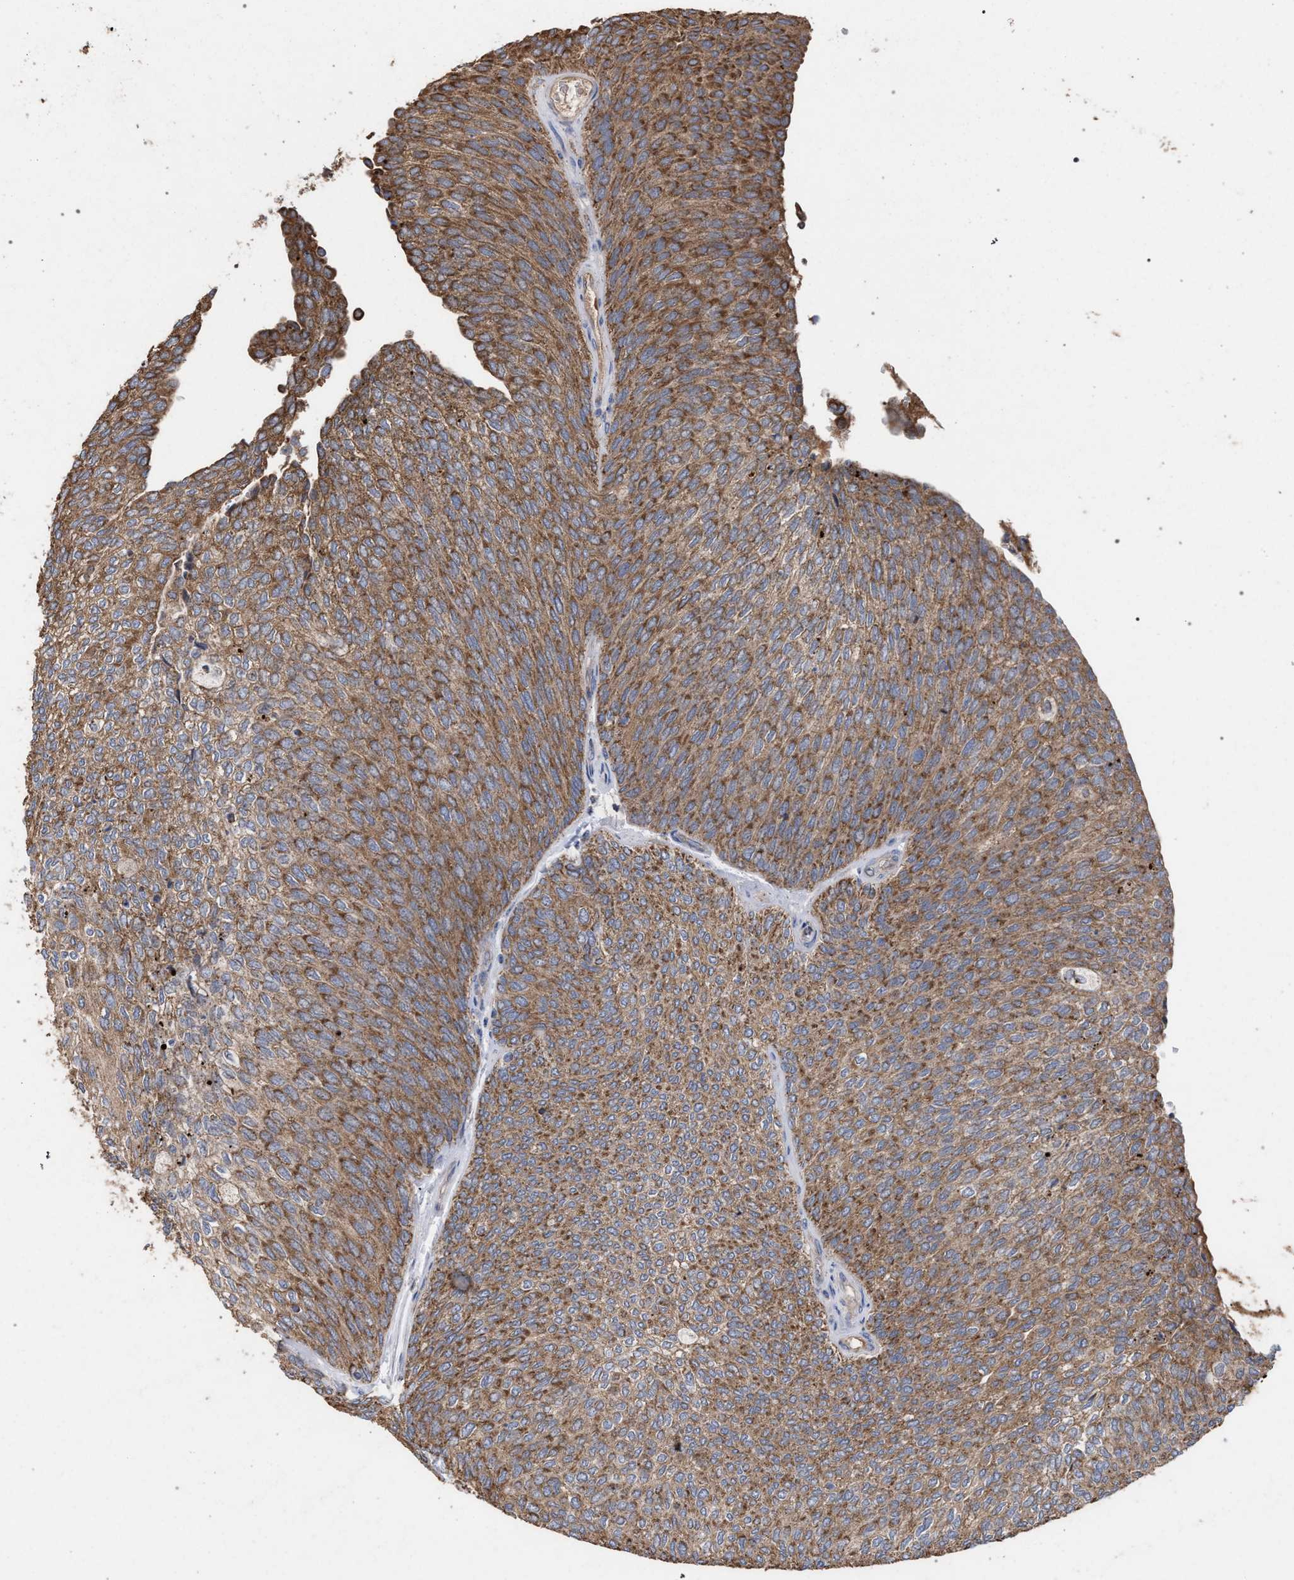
{"staining": {"intensity": "moderate", "quantity": ">75%", "location": "cytoplasmic/membranous"}, "tissue": "urothelial cancer", "cell_type": "Tumor cells", "image_type": "cancer", "snomed": [{"axis": "morphology", "description": "Urothelial carcinoma, Low grade"}, {"axis": "topography", "description": "Urinary bladder"}], "caption": "A brown stain labels moderate cytoplasmic/membranous expression of a protein in low-grade urothelial carcinoma tumor cells.", "gene": "BCL2L12", "patient": {"sex": "female", "age": 79}}